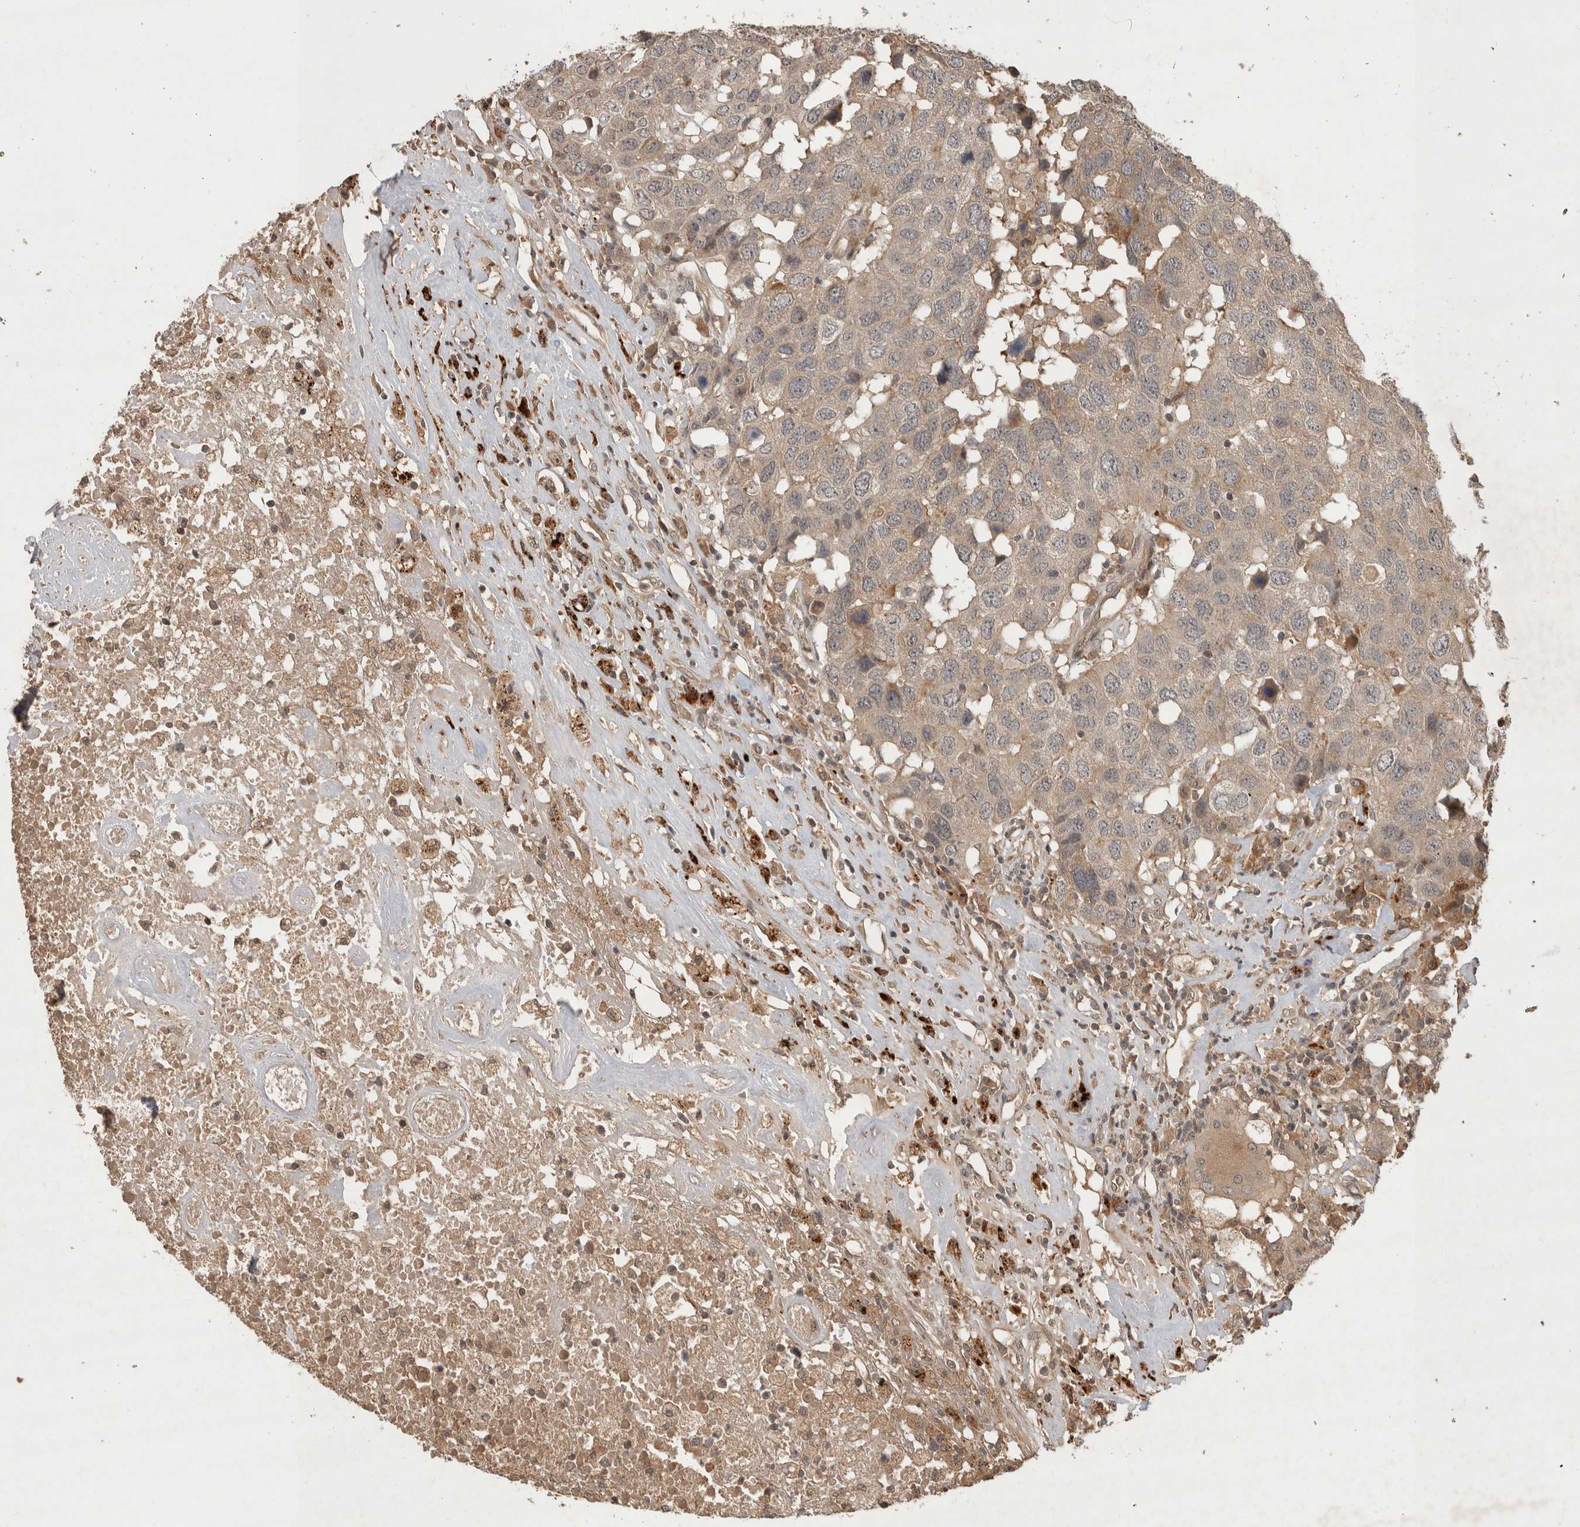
{"staining": {"intensity": "weak", "quantity": ">75%", "location": "cytoplasmic/membranous"}, "tissue": "head and neck cancer", "cell_type": "Tumor cells", "image_type": "cancer", "snomed": [{"axis": "morphology", "description": "Squamous cell carcinoma, NOS"}, {"axis": "topography", "description": "Head-Neck"}], "caption": "Protein expression analysis of head and neck squamous cell carcinoma exhibits weak cytoplasmic/membranous positivity in approximately >75% of tumor cells.", "gene": "PITPNC1", "patient": {"sex": "male", "age": 66}}